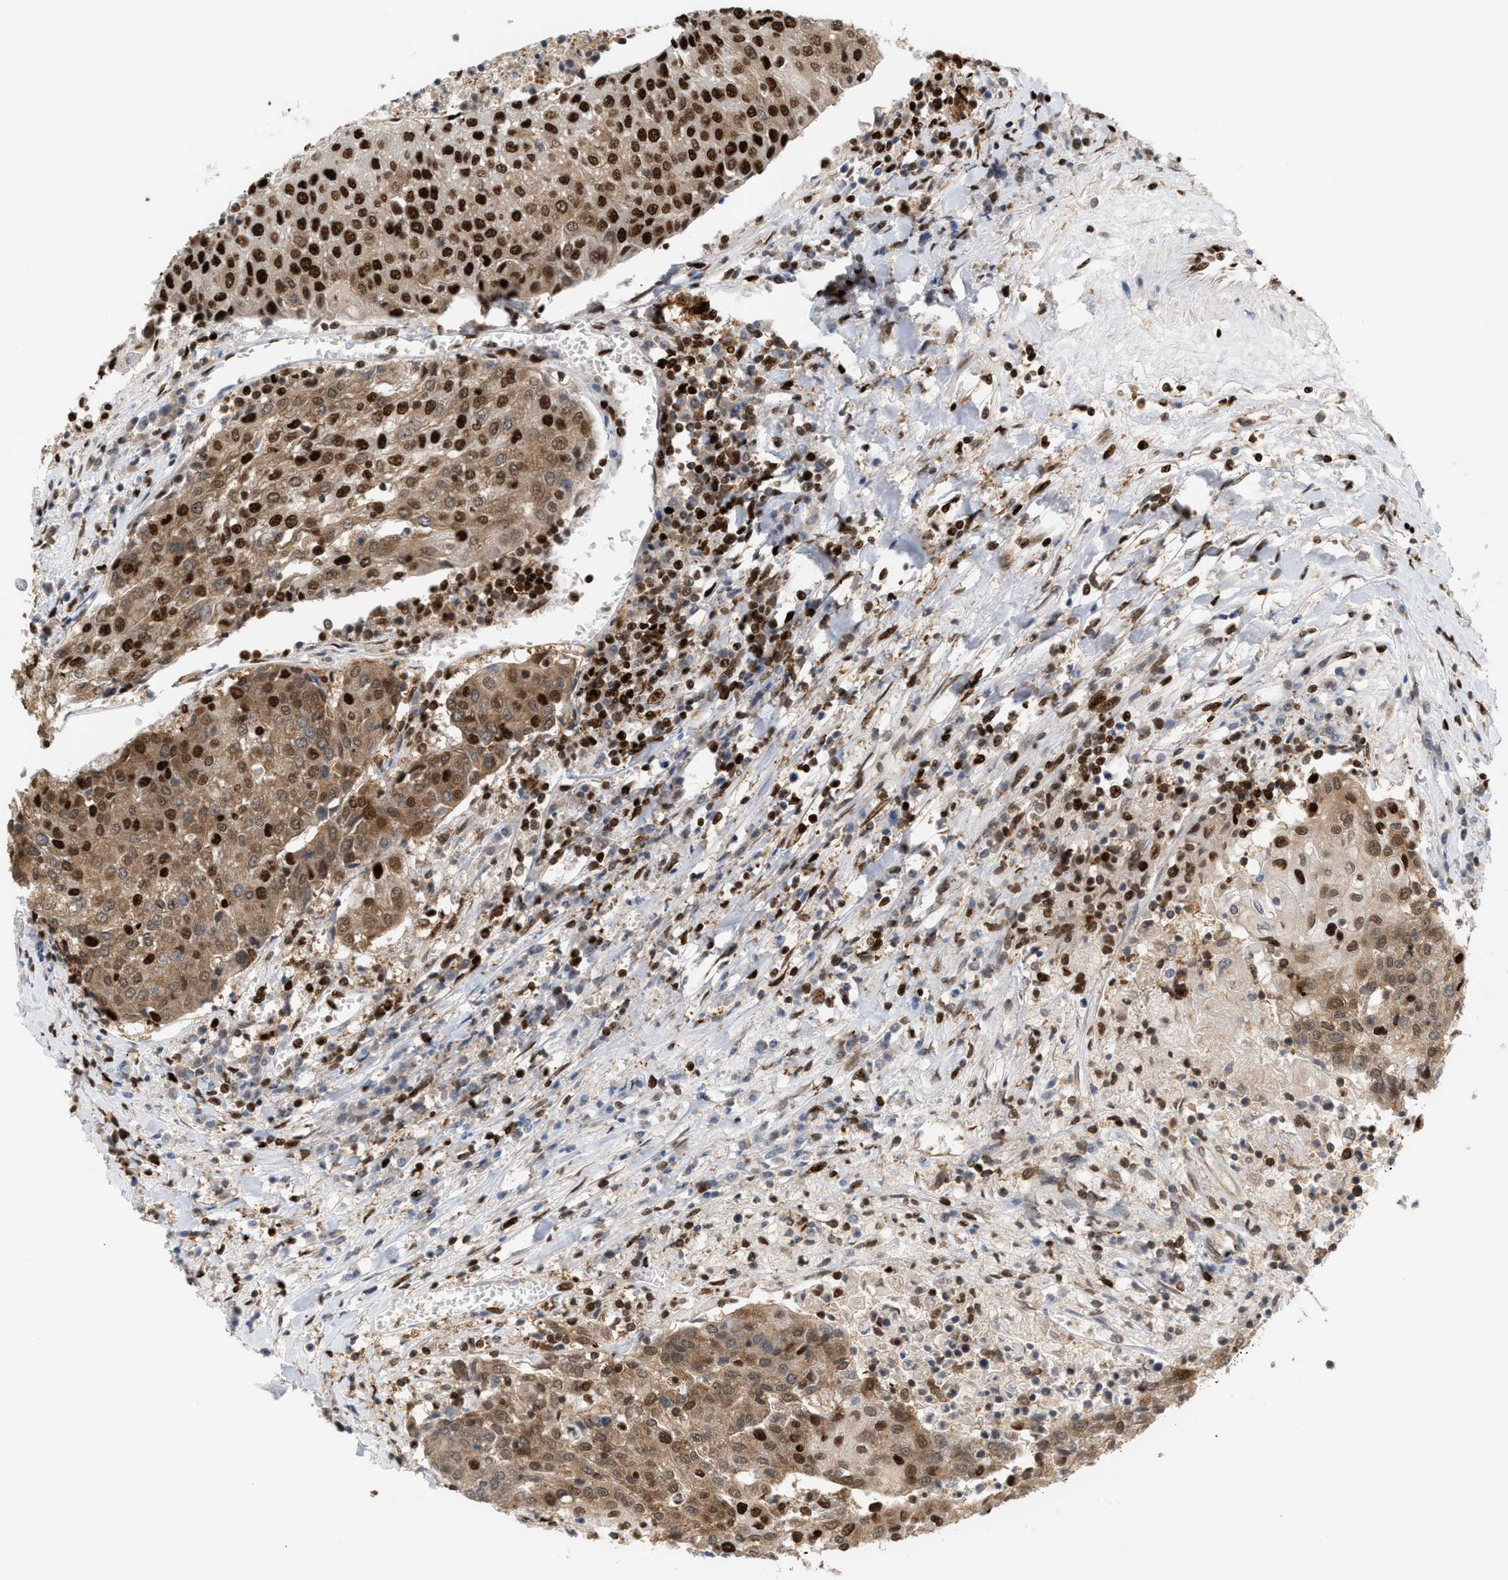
{"staining": {"intensity": "strong", "quantity": ">75%", "location": "cytoplasmic/membranous,nuclear"}, "tissue": "urothelial cancer", "cell_type": "Tumor cells", "image_type": "cancer", "snomed": [{"axis": "morphology", "description": "Urothelial carcinoma, High grade"}, {"axis": "topography", "description": "Urinary bladder"}], "caption": "A histopathology image showing strong cytoplasmic/membranous and nuclear expression in approximately >75% of tumor cells in urothelial carcinoma (high-grade), as visualized by brown immunohistochemical staining.", "gene": "RNASEK-C17orf49", "patient": {"sex": "female", "age": 85}}